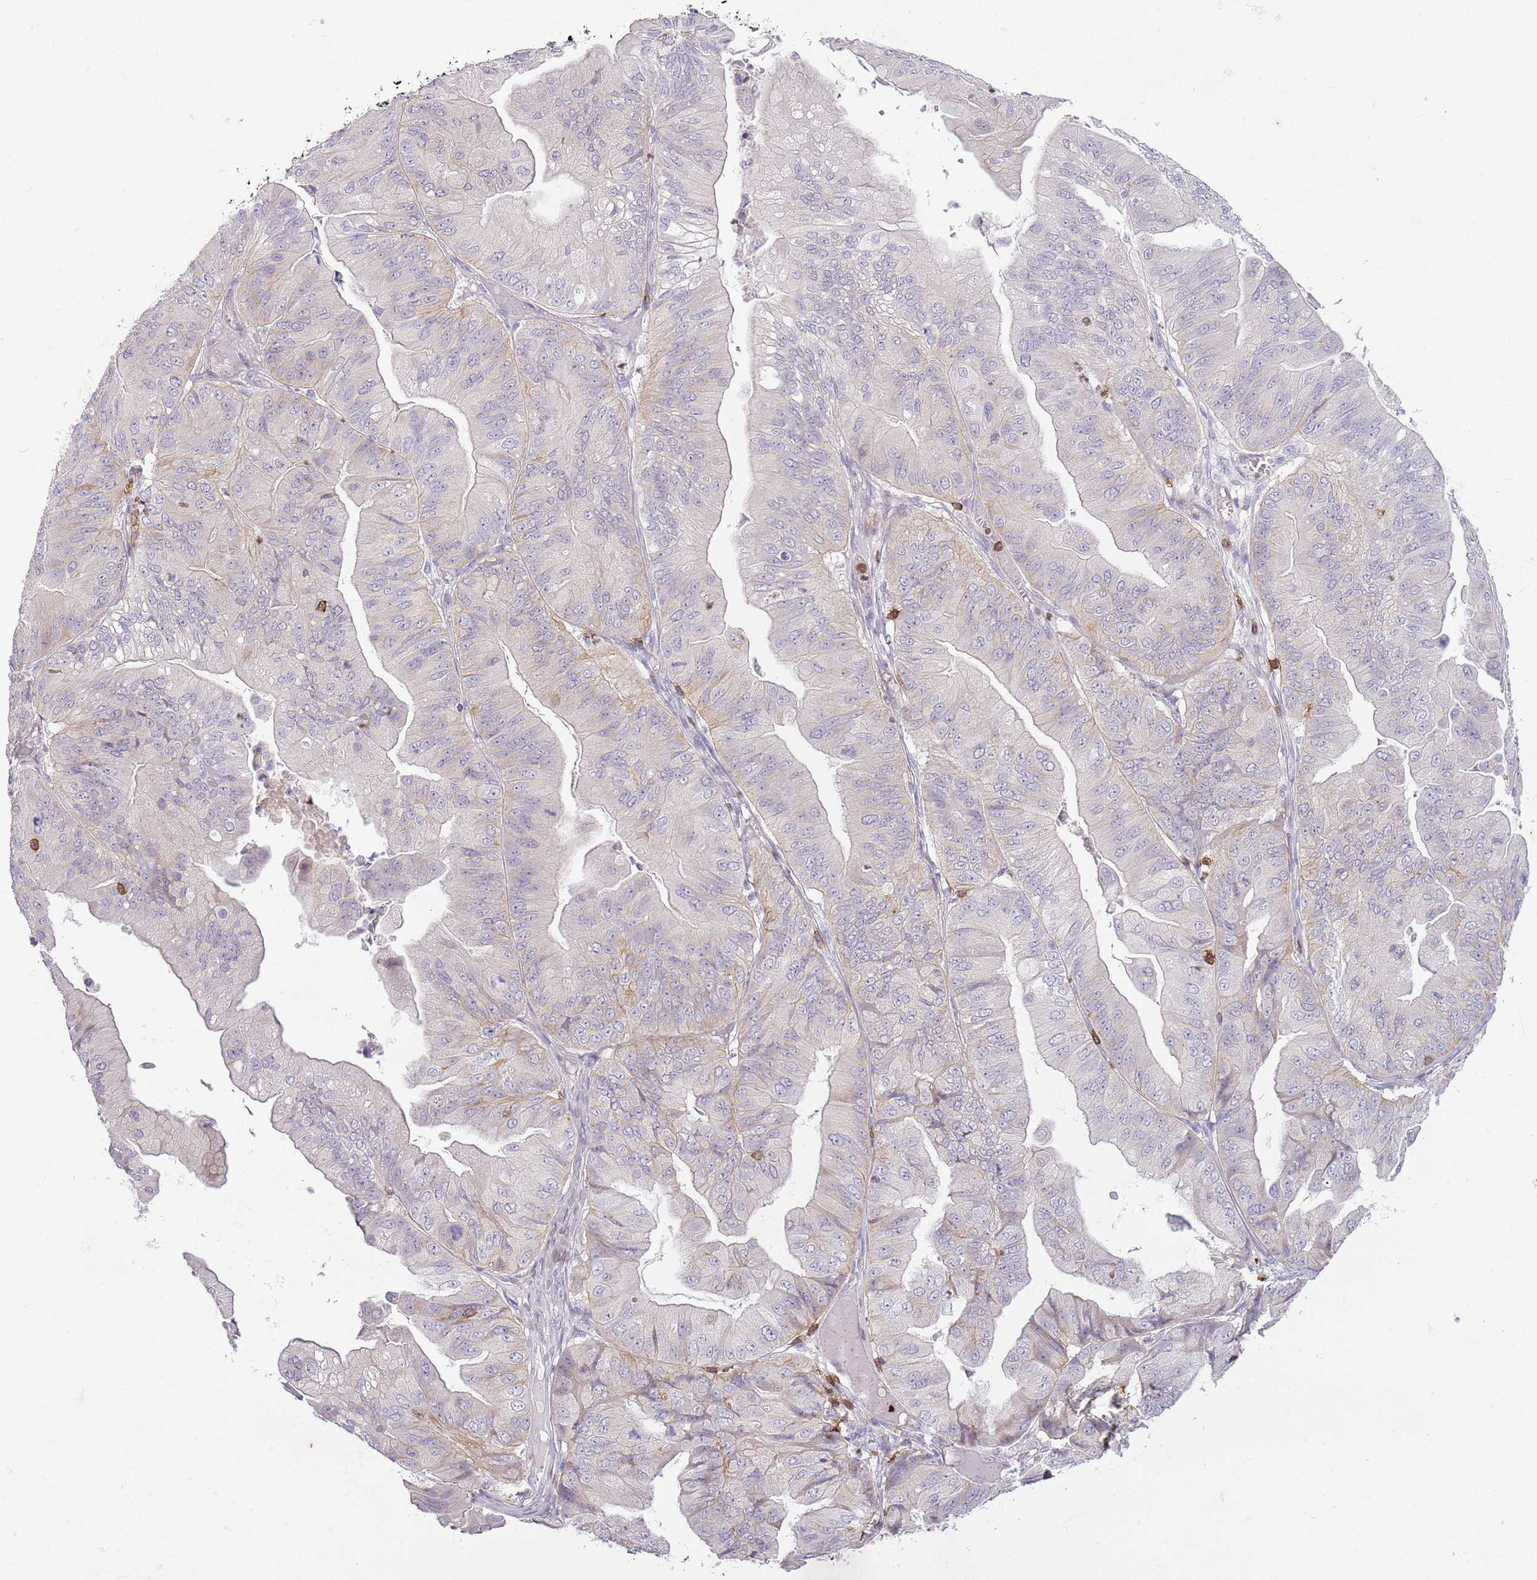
{"staining": {"intensity": "negative", "quantity": "none", "location": "none"}, "tissue": "ovarian cancer", "cell_type": "Tumor cells", "image_type": "cancer", "snomed": [{"axis": "morphology", "description": "Cystadenocarcinoma, mucinous, NOS"}, {"axis": "topography", "description": "Ovary"}], "caption": "Immunohistochemistry (IHC) of human ovarian cancer displays no expression in tumor cells.", "gene": "ZNF583", "patient": {"sex": "female", "age": 61}}